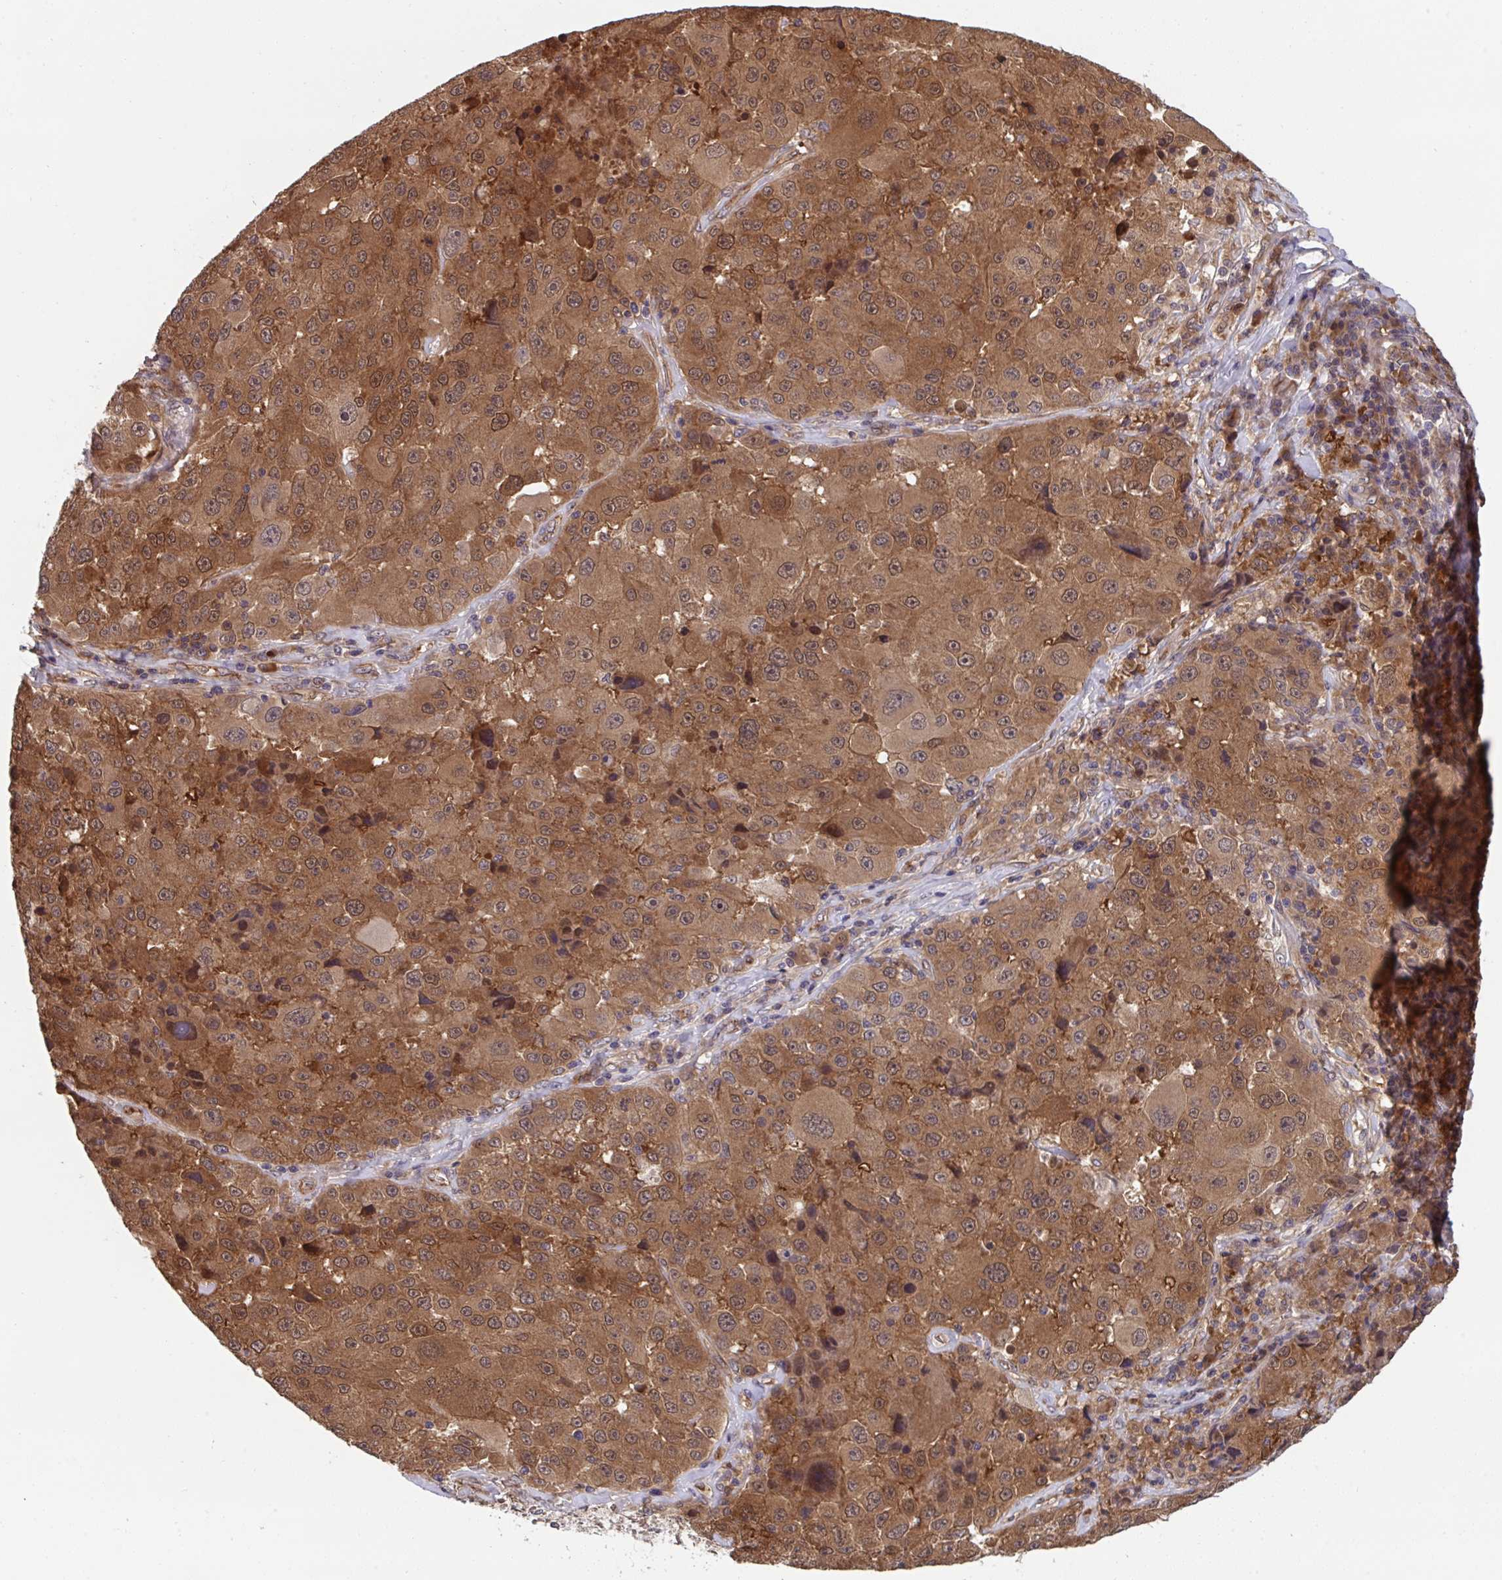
{"staining": {"intensity": "moderate", "quantity": ">75%", "location": "cytoplasmic/membranous,nuclear"}, "tissue": "melanoma", "cell_type": "Tumor cells", "image_type": "cancer", "snomed": [{"axis": "morphology", "description": "Malignant melanoma, Metastatic site"}, {"axis": "topography", "description": "Lymph node"}], "caption": "Moderate cytoplasmic/membranous and nuclear positivity is appreciated in about >75% of tumor cells in malignant melanoma (metastatic site).", "gene": "TIGAR", "patient": {"sex": "male", "age": 62}}